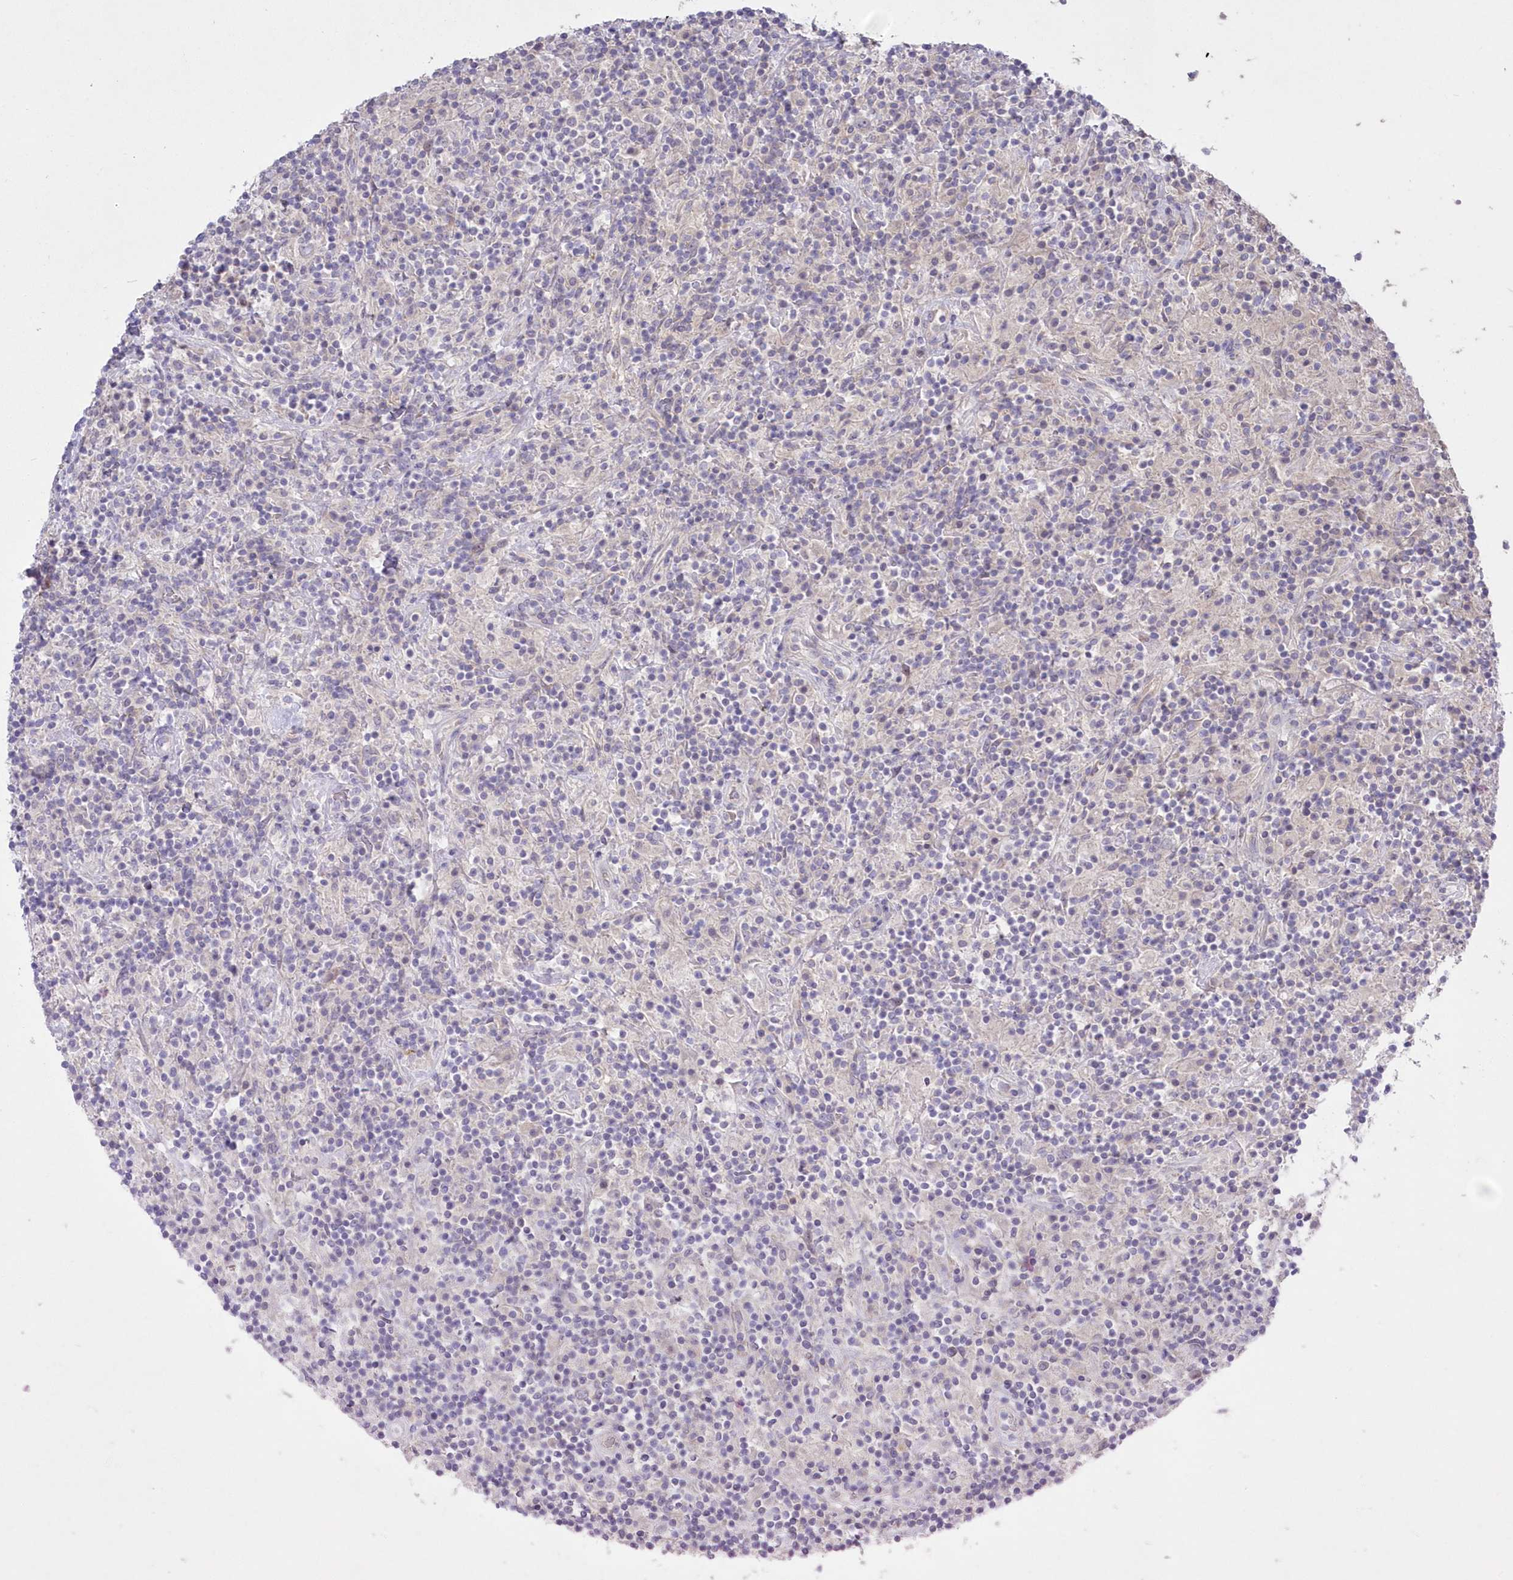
{"staining": {"intensity": "negative", "quantity": "none", "location": "none"}, "tissue": "lymphoma", "cell_type": "Tumor cells", "image_type": "cancer", "snomed": [{"axis": "morphology", "description": "Hodgkin's disease, NOS"}, {"axis": "topography", "description": "Lymph node"}], "caption": "High power microscopy micrograph of an immunohistochemistry (IHC) photomicrograph of Hodgkin's disease, revealing no significant positivity in tumor cells.", "gene": "WBP1L", "patient": {"sex": "male", "age": 70}}